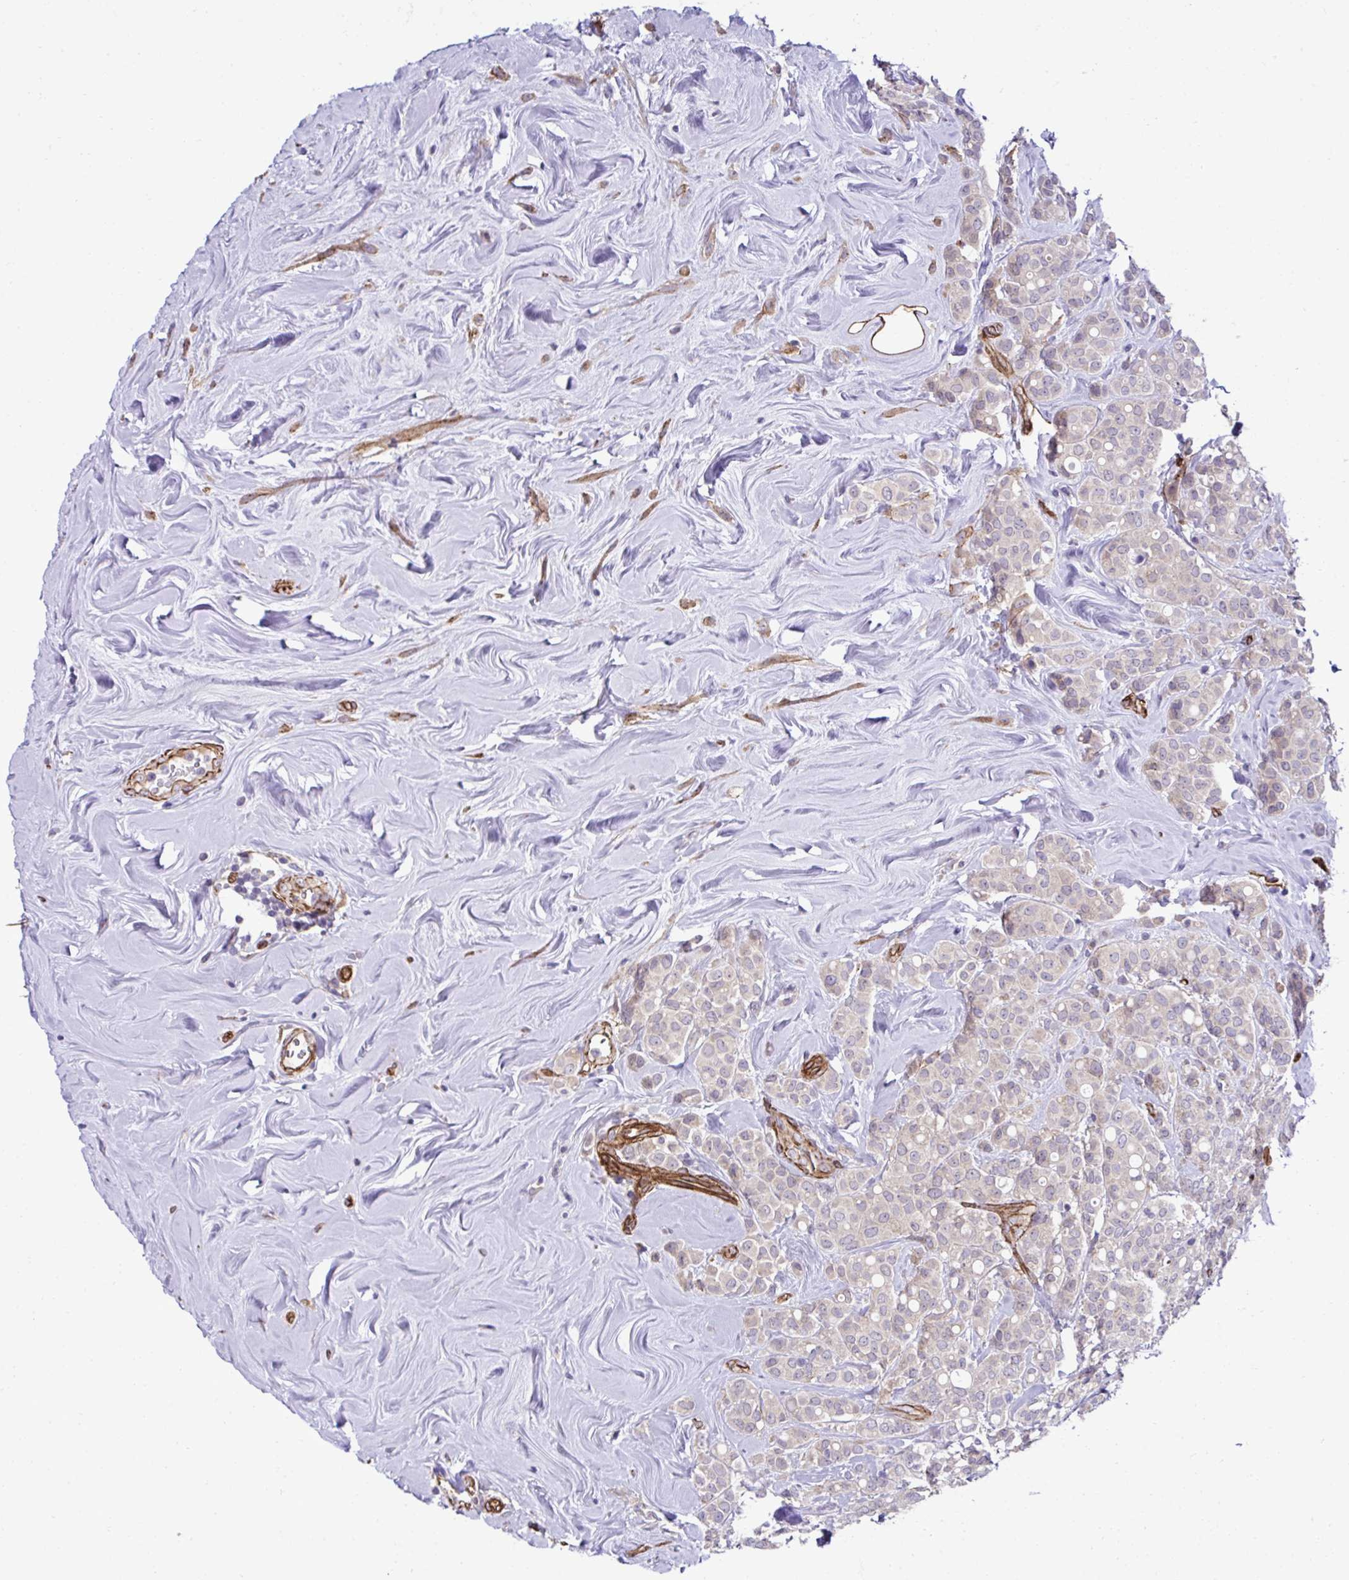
{"staining": {"intensity": "negative", "quantity": "none", "location": "none"}, "tissue": "breast cancer", "cell_type": "Tumor cells", "image_type": "cancer", "snomed": [{"axis": "morphology", "description": "Lobular carcinoma"}, {"axis": "topography", "description": "Breast"}], "caption": "Histopathology image shows no protein expression in tumor cells of lobular carcinoma (breast) tissue.", "gene": "TRIM52", "patient": {"sex": "female", "age": 68}}